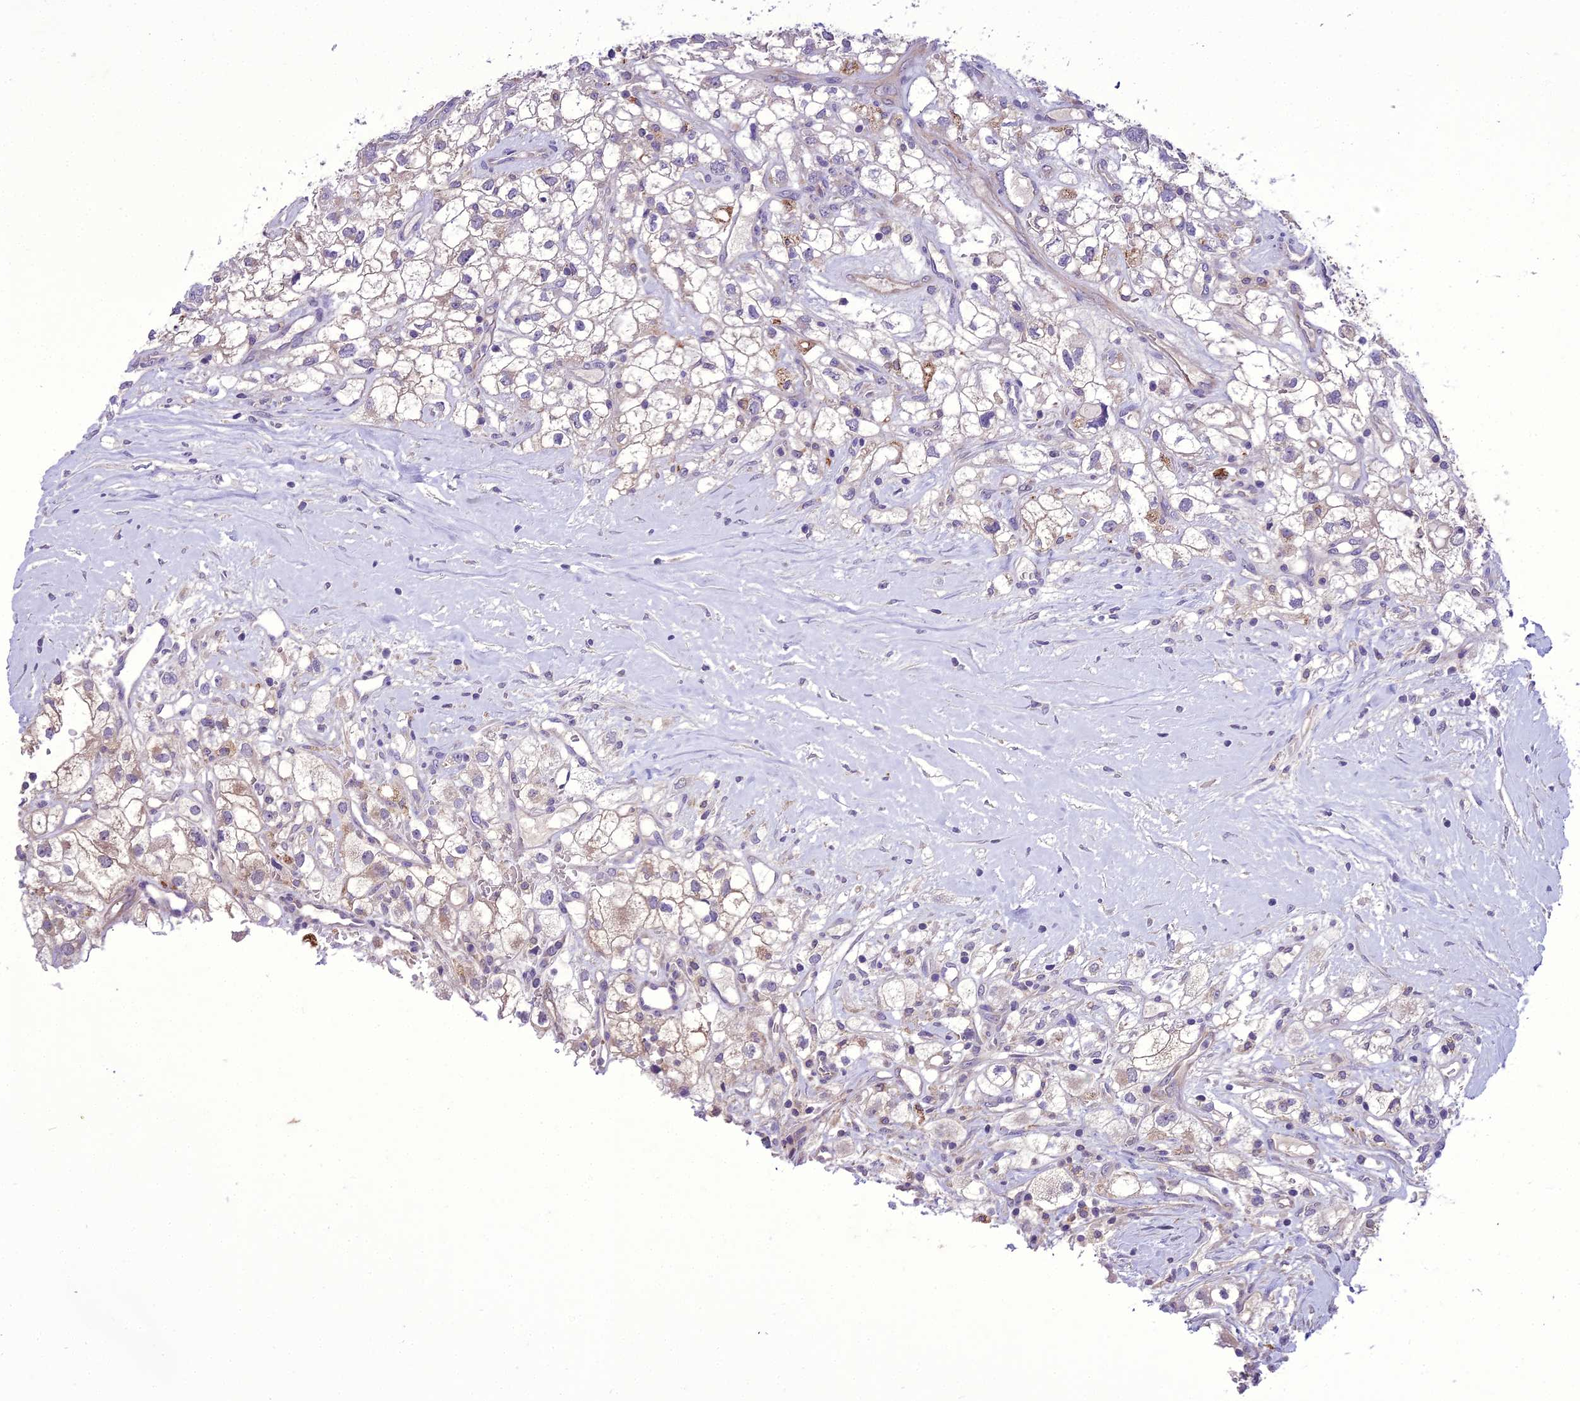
{"staining": {"intensity": "weak", "quantity": "<25%", "location": "cytoplasmic/membranous"}, "tissue": "renal cancer", "cell_type": "Tumor cells", "image_type": "cancer", "snomed": [{"axis": "morphology", "description": "Adenocarcinoma, NOS"}, {"axis": "topography", "description": "Kidney"}], "caption": "A high-resolution micrograph shows immunohistochemistry (IHC) staining of renal cancer (adenocarcinoma), which reveals no significant positivity in tumor cells.", "gene": "SCRT1", "patient": {"sex": "male", "age": 59}}